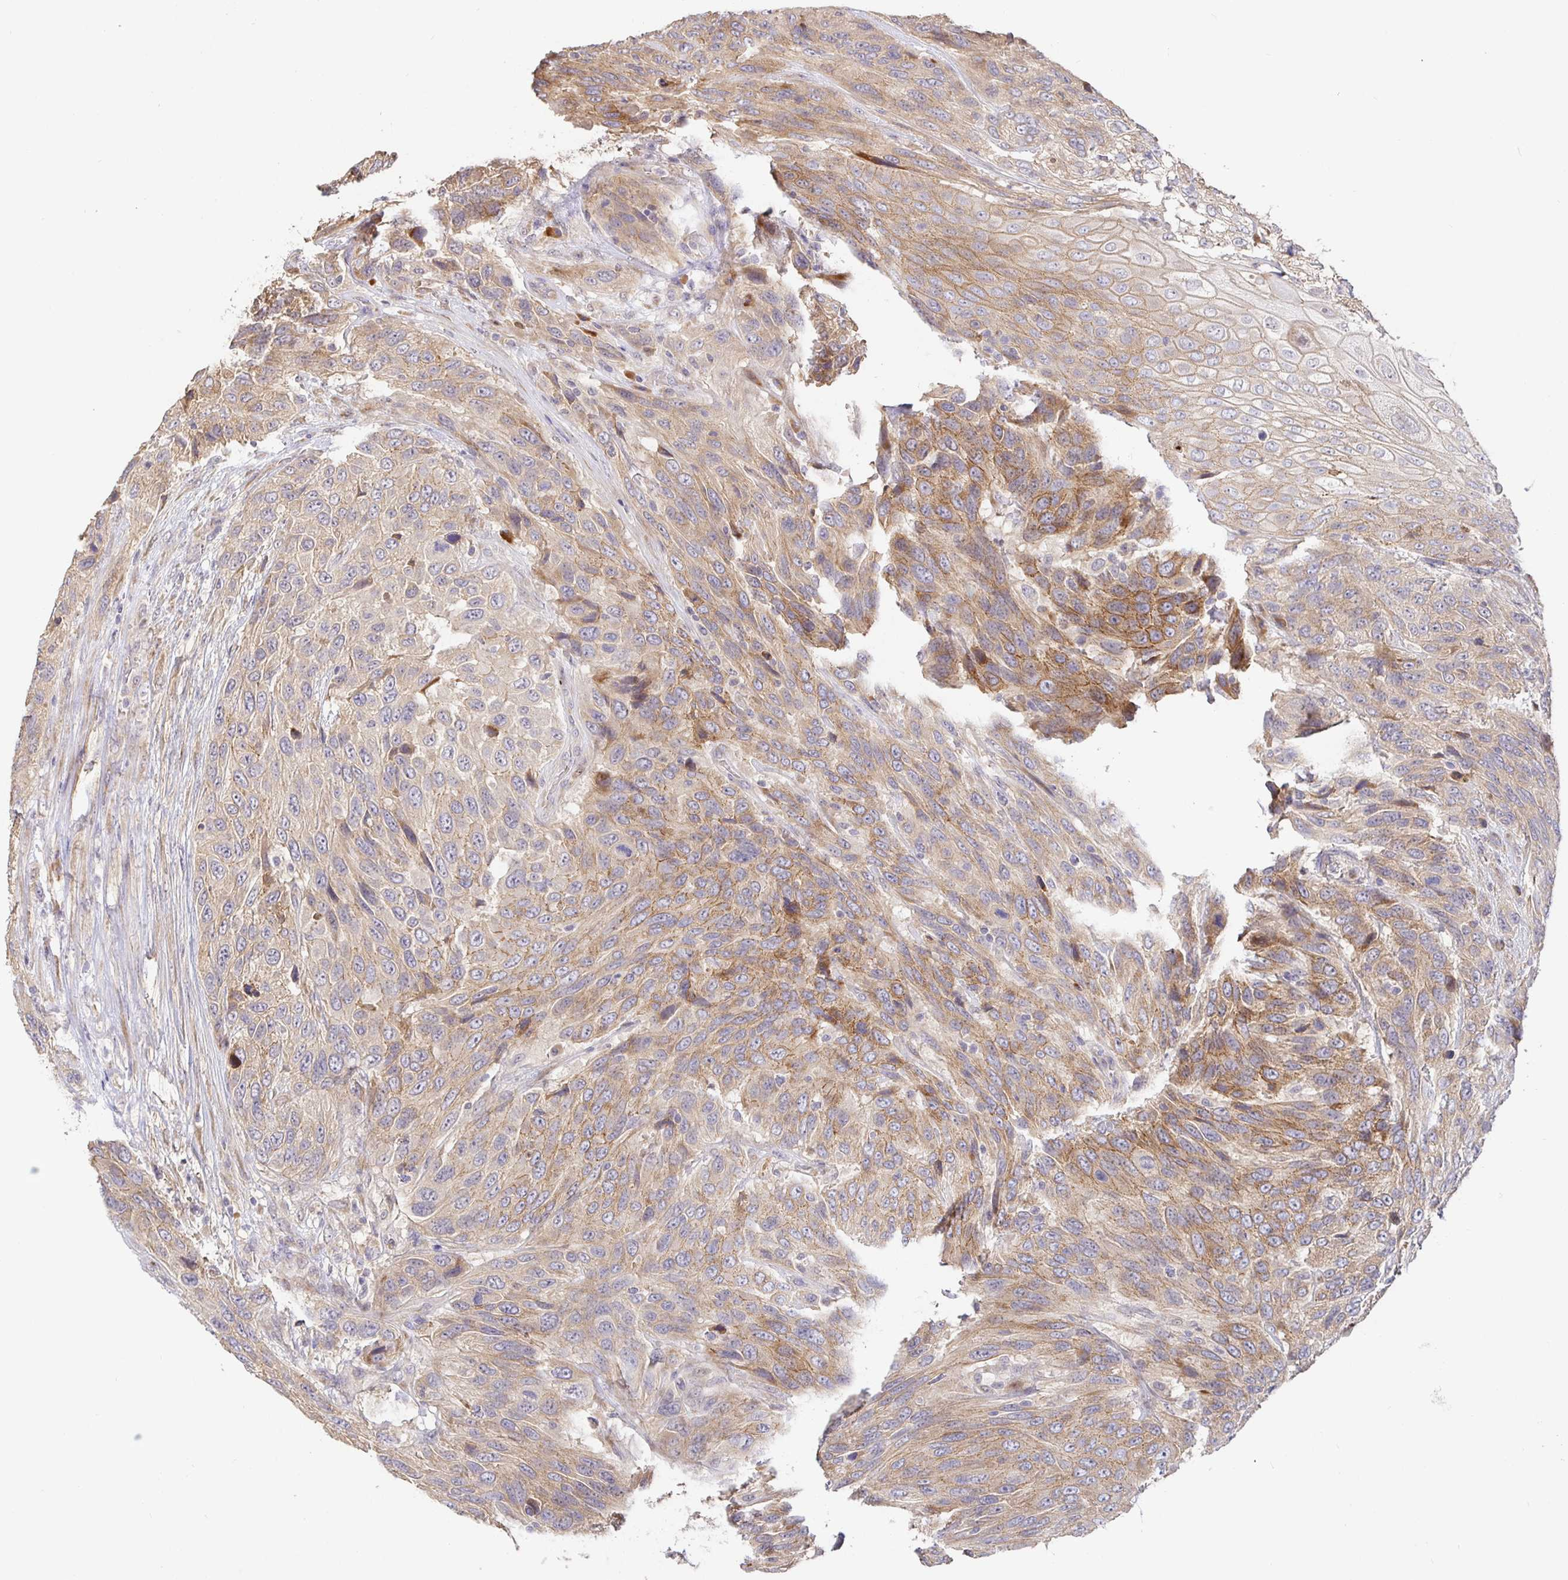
{"staining": {"intensity": "moderate", "quantity": ">75%", "location": "cytoplasmic/membranous"}, "tissue": "urothelial cancer", "cell_type": "Tumor cells", "image_type": "cancer", "snomed": [{"axis": "morphology", "description": "Urothelial carcinoma, High grade"}, {"axis": "topography", "description": "Urinary bladder"}], "caption": "Immunohistochemical staining of human urothelial cancer reveals moderate cytoplasmic/membranous protein staining in about >75% of tumor cells.", "gene": "ZDHHC11", "patient": {"sex": "female", "age": 70}}